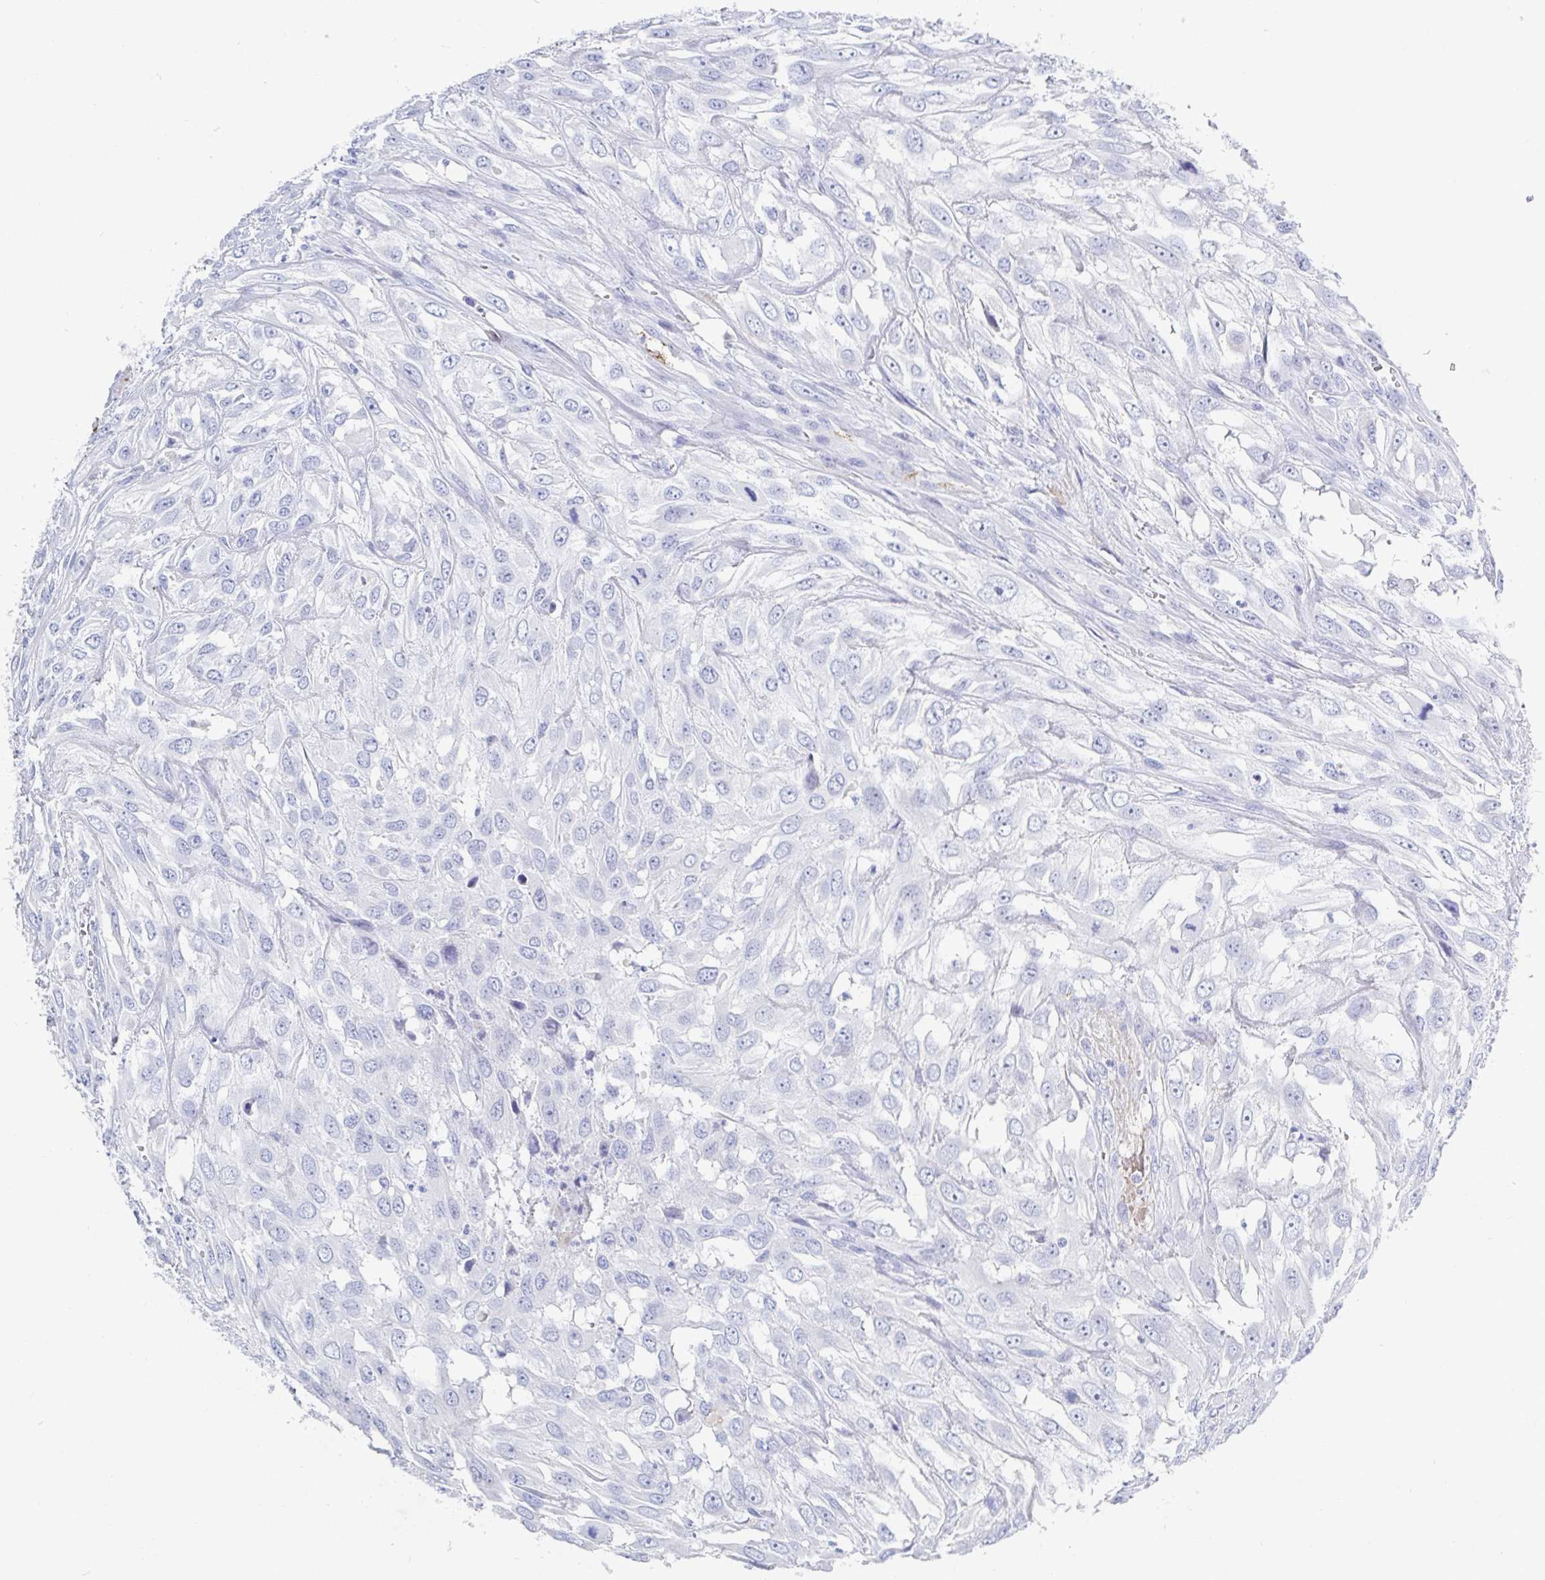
{"staining": {"intensity": "negative", "quantity": "none", "location": "none"}, "tissue": "urothelial cancer", "cell_type": "Tumor cells", "image_type": "cancer", "snomed": [{"axis": "morphology", "description": "Urothelial carcinoma, High grade"}, {"axis": "topography", "description": "Urinary bladder"}], "caption": "The histopathology image exhibits no staining of tumor cells in urothelial cancer.", "gene": "OR2A4", "patient": {"sex": "male", "age": 67}}